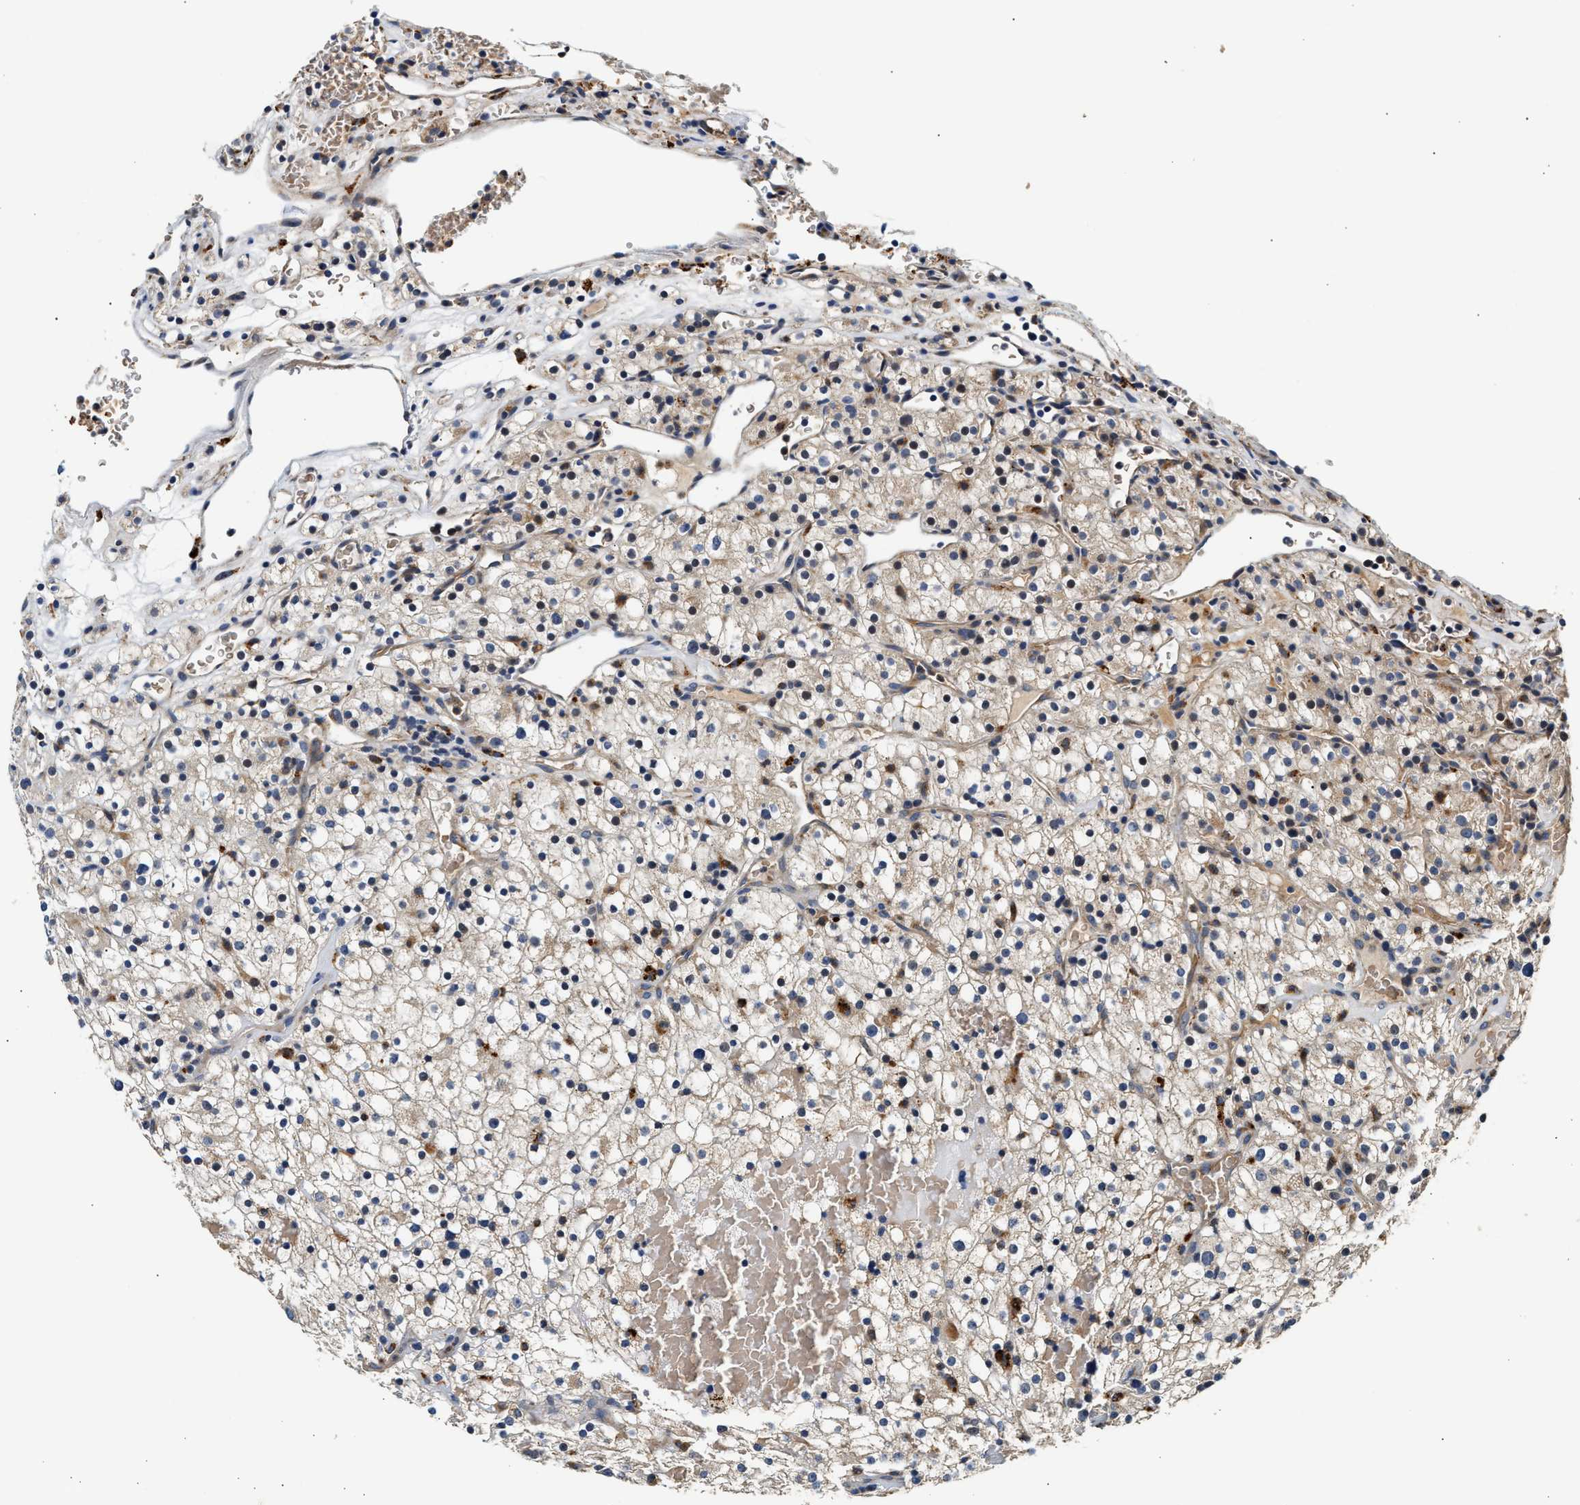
{"staining": {"intensity": "weak", "quantity": "<25%", "location": "cytoplasmic/membranous"}, "tissue": "renal cancer", "cell_type": "Tumor cells", "image_type": "cancer", "snomed": [{"axis": "morphology", "description": "Normal tissue, NOS"}, {"axis": "morphology", "description": "Adenocarcinoma, NOS"}, {"axis": "topography", "description": "Kidney"}], "caption": "Protein analysis of renal adenocarcinoma displays no significant staining in tumor cells.", "gene": "PLD3", "patient": {"sex": "female", "age": 72}}